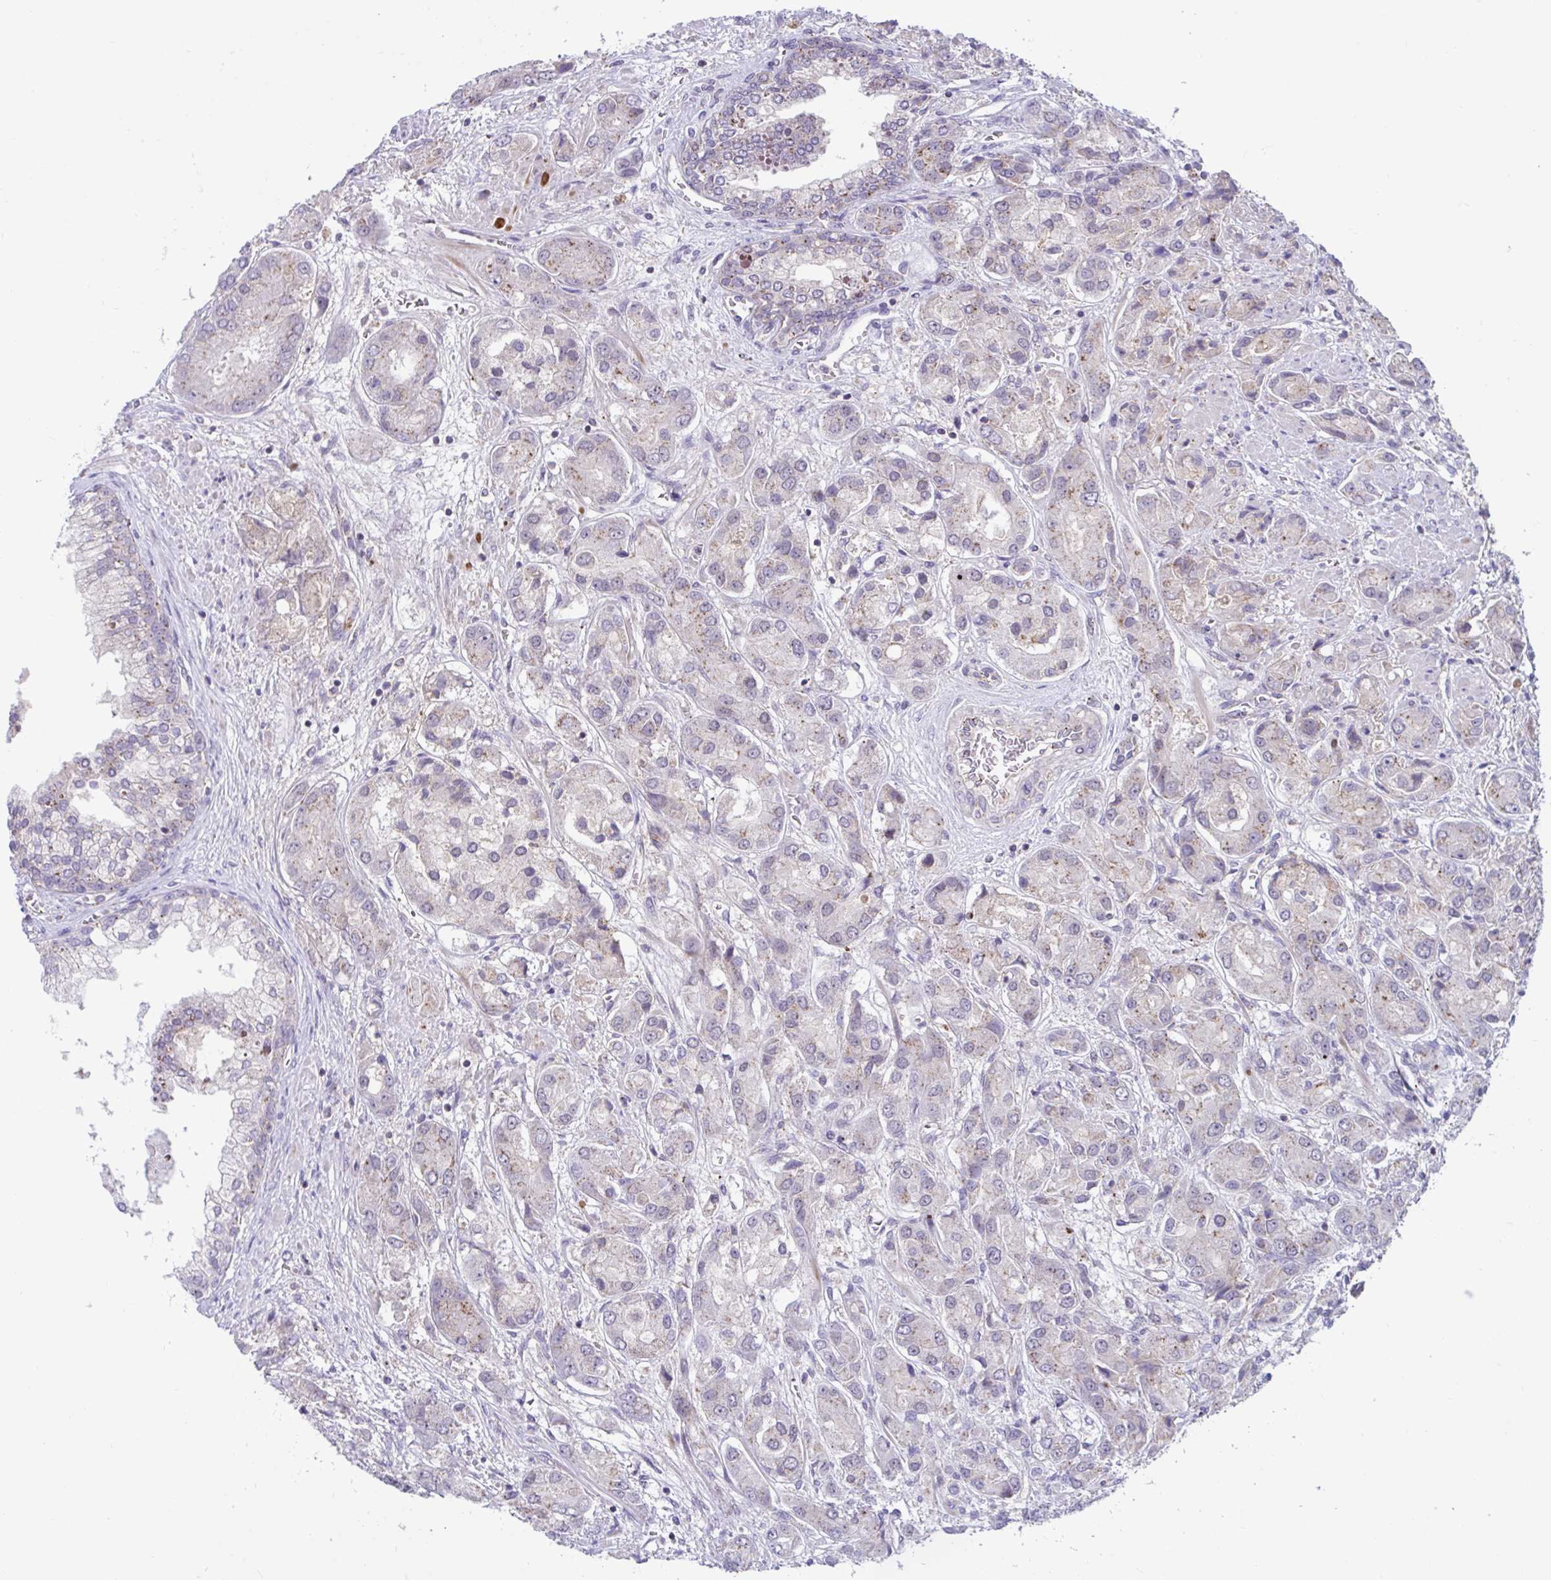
{"staining": {"intensity": "weak", "quantity": "25%-75%", "location": "cytoplasmic/membranous"}, "tissue": "prostate cancer", "cell_type": "Tumor cells", "image_type": "cancer", "snomed": [{"axis": "morphology", "description": "Adenocarcinoma, High grade"}, {"axis": "topography", "description": "Prostate"}], "caption": "The image exhibits a brown stain indicating the presence of a protein in the cytoplasmic/membranous of tumor cells in prostate cancer. Nuclei are stained in blue.", "gene": "IST1", "patient": {"sex": "male", "age": 67}}